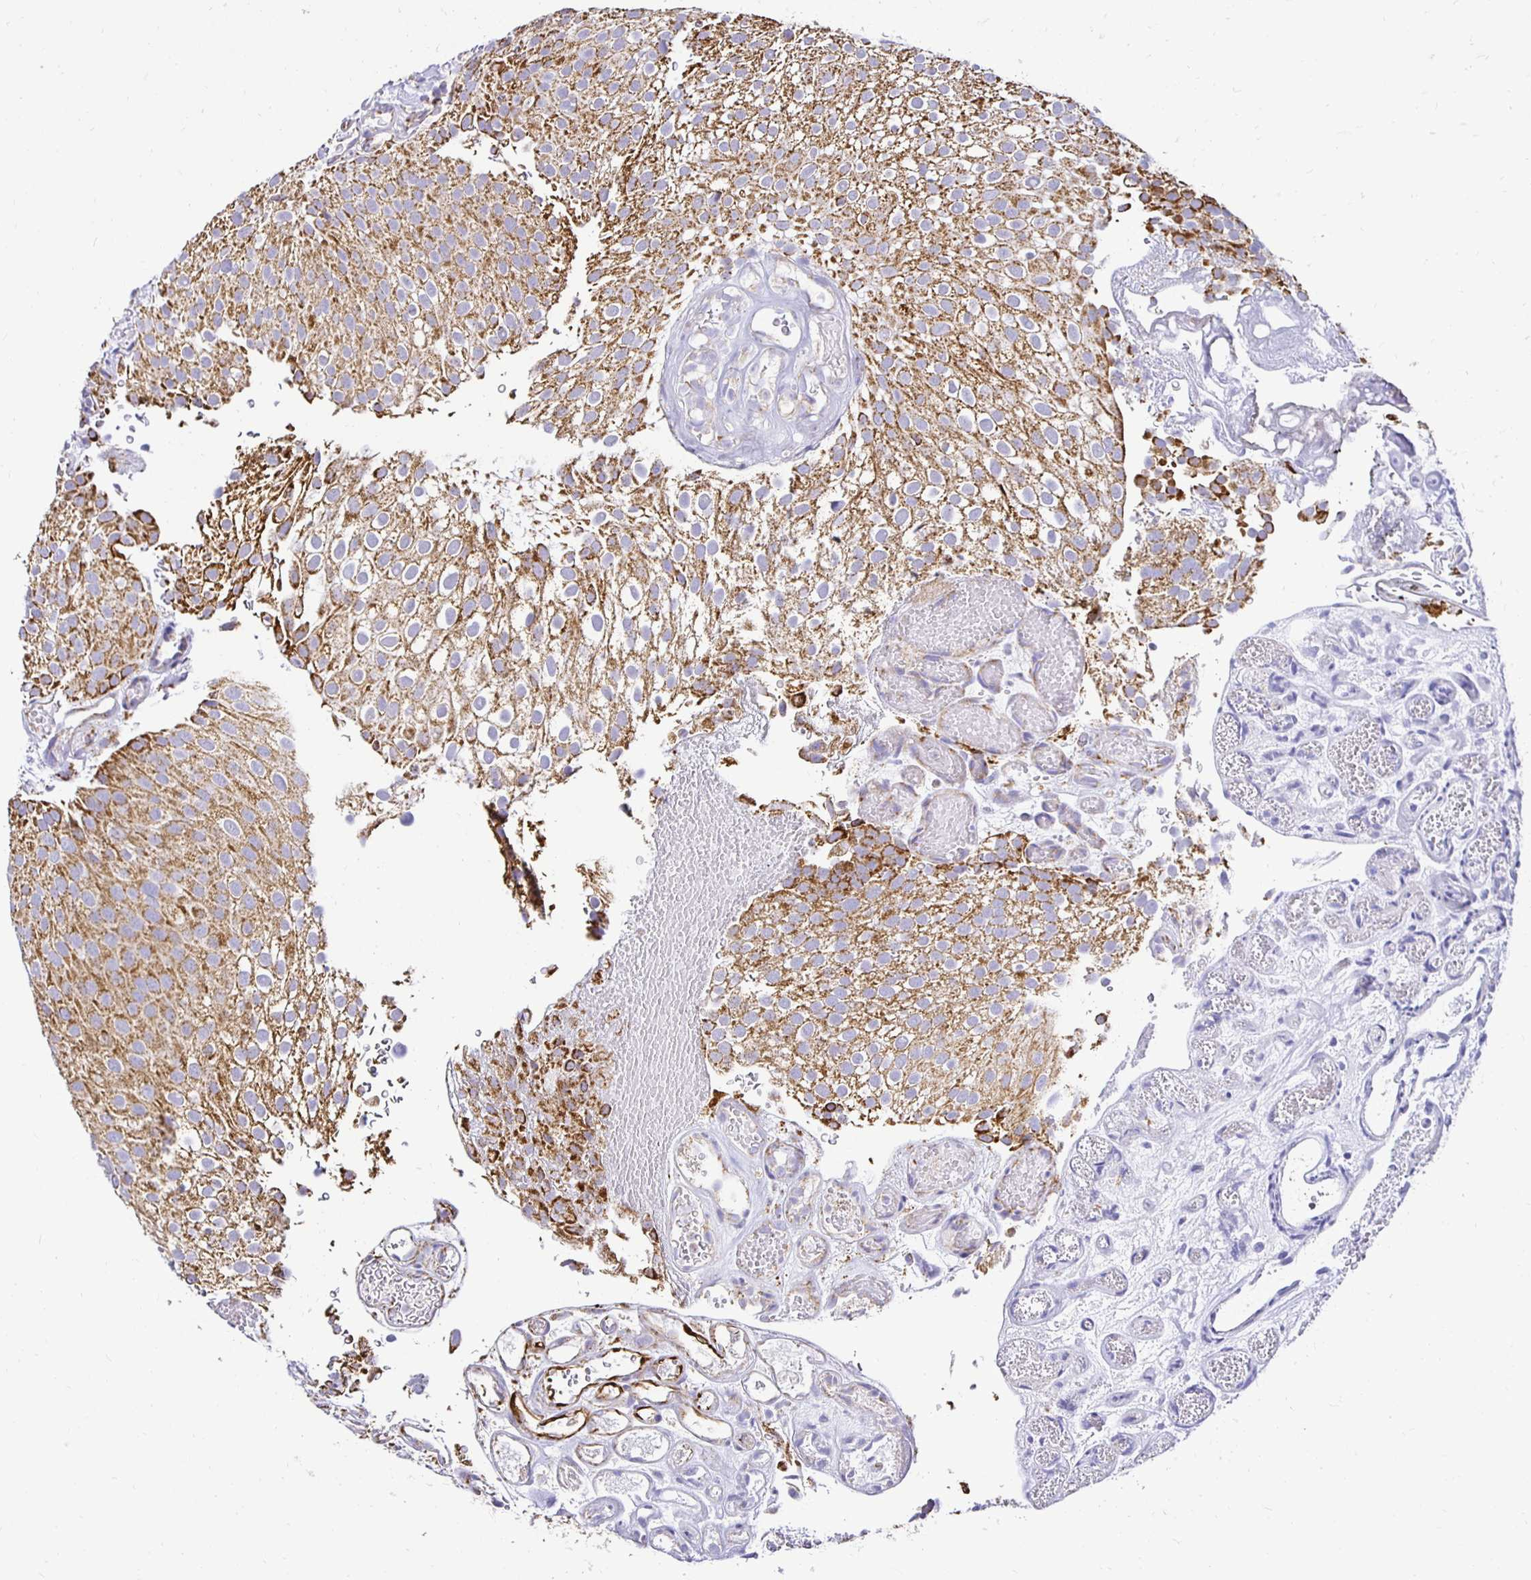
{"staining": {"intensity": "moderate", "quantity": ">75%", "location": "cytoplasmic/membranous"}, "tissue": "urothelial cancer", "cell_type": "Tumor cells", "image_type": "cancer", "snomed": [{"axis": "morphology", "description": "Urothelial carcinoma, Low grade"}, {"axis": "topography", "description": "Urinary bladder"}], "caption": "Immunohistochemical staining of urothelial cancer exhibits medium levels of moderate cytoplasmic/membranous protein expression in about >75% of tumor cells.", "gene": "PLAAT2", "patient": {"sex": "male", "age": 78}}